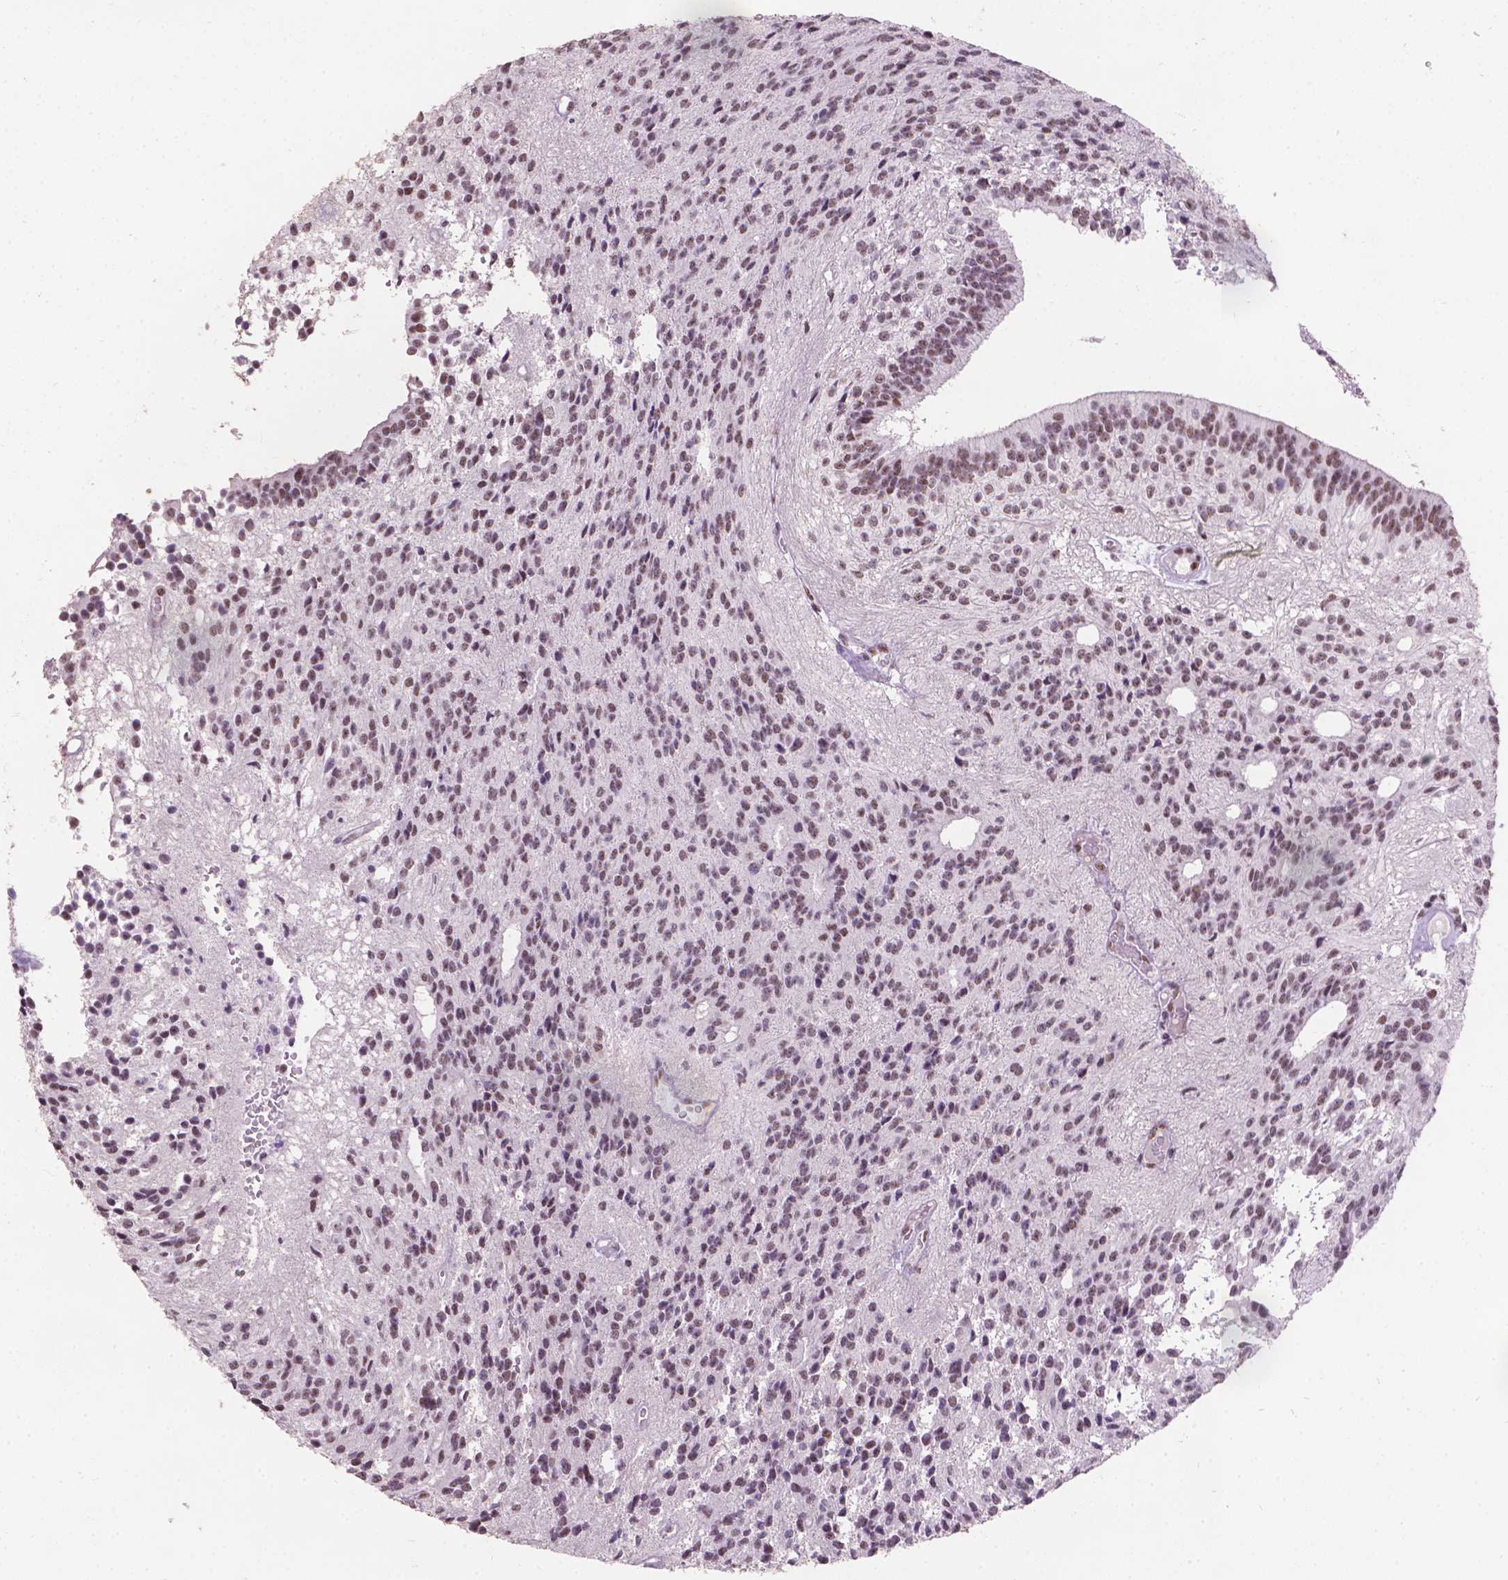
{"staining": {"intensity": "weak", "quantity": ">75%", "location": "nuclear"}, "tissue": "glioma", "cell_type": "Tumor cells", "image_type": "cancer", "snomed": [{"axis": "morphology", "description": "Glioma, malignant, Low grade"}, {"axis": "topography", "description": "Brain"}], "caption": "Immunohistochemistry (IHC) of human glioma reveals low levels of weak nuclear positivity in approximately >75% of tumor cells.", "gene": "COIL", "patient": {"sex": "male", "age": 31}}